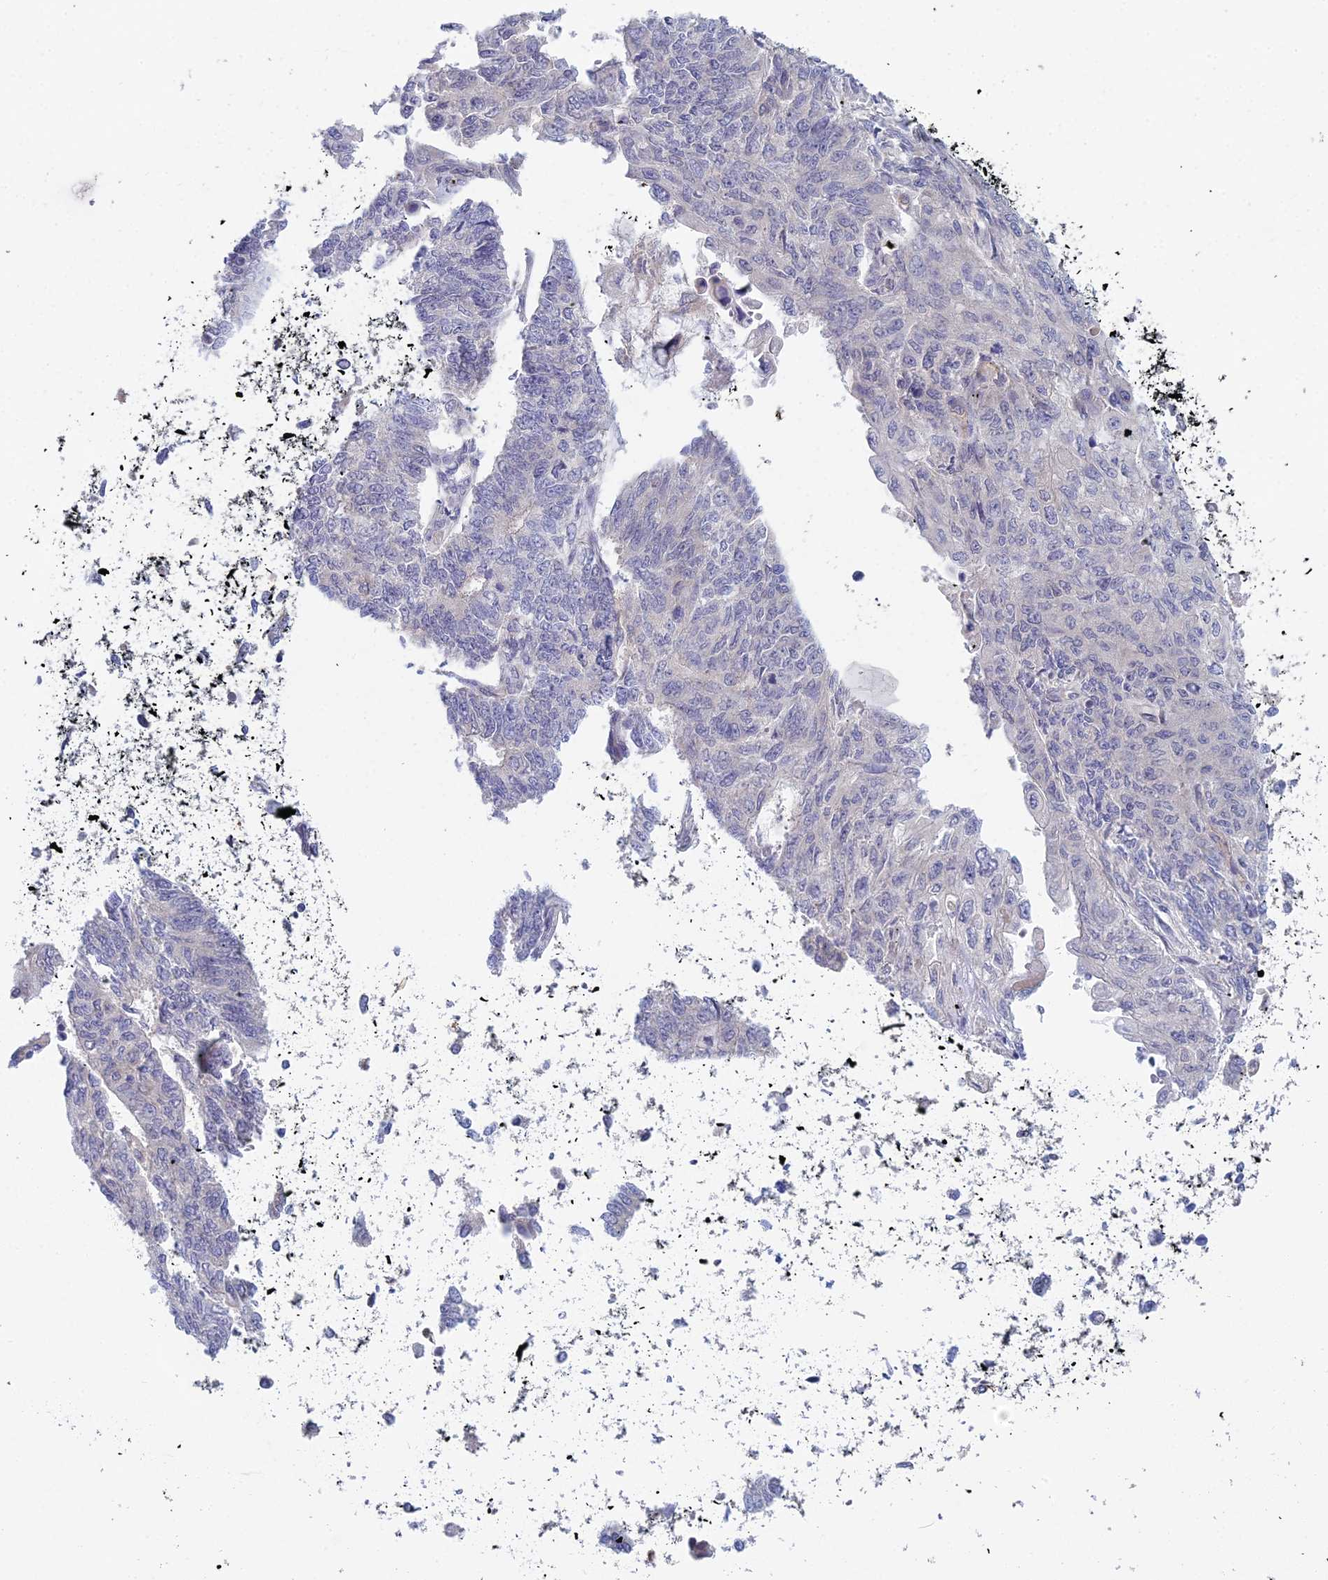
{"staining": {"intensity": "negative", "quantity": "none", "location": "none"}, "tissue": "endometrial cancer", "cell_type": "Tumor cells", "image_type": "cancer", "snomed": [{"axis": "morphology", "description": "Adenocarcinoma, NOS"}, {"axis": "topography", "description": "Endometrium"}], "caption": "Endometrial adenocarcinoma stained for a protein using immunohistochemistry demonstrates no positivity tumor cells.", "gene": "METTL26", "patient": {"sex": "female", "age": 32}}